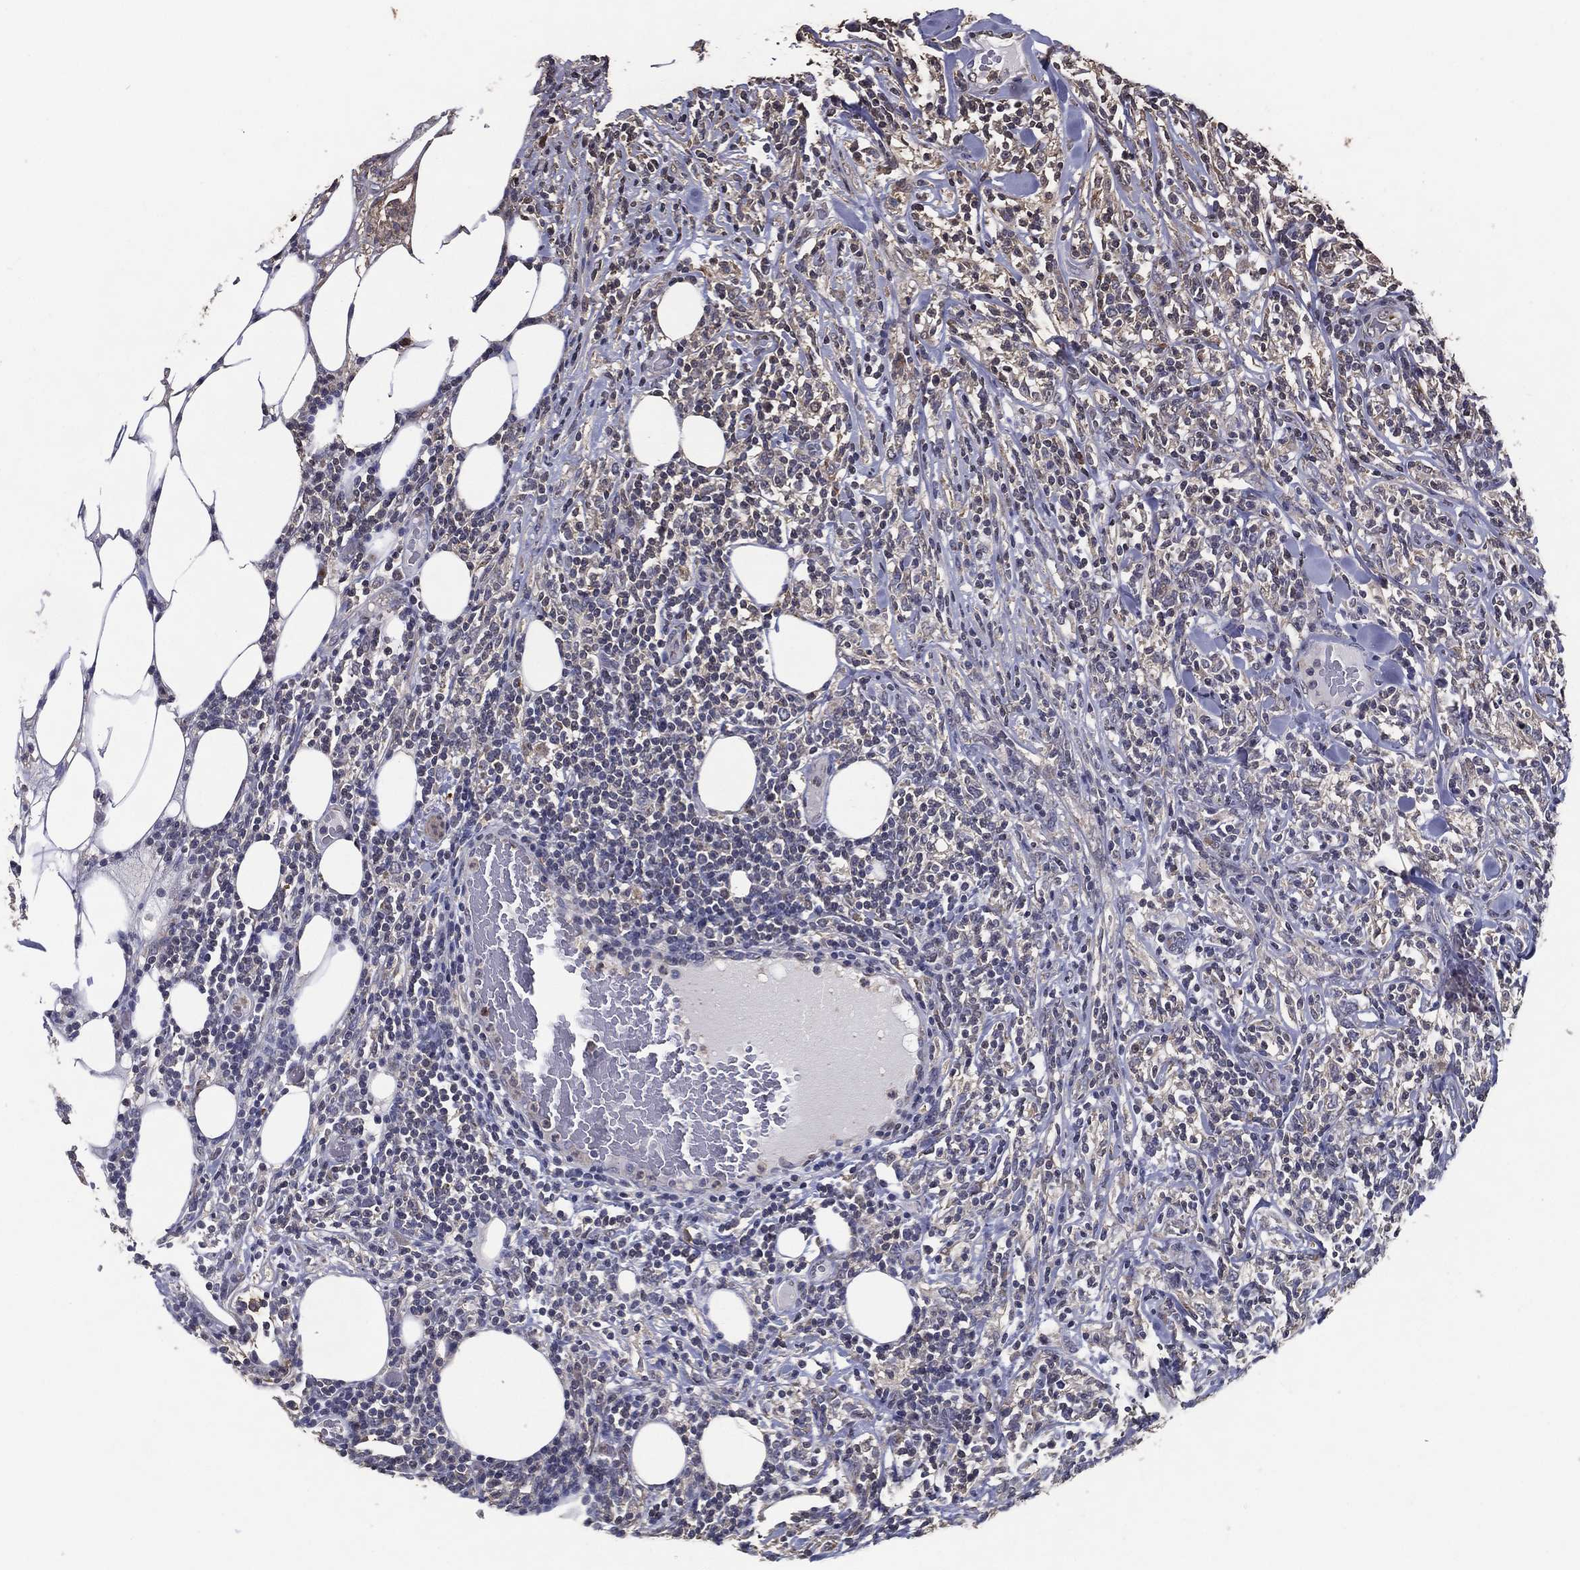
{"staining": {"intensity": "negative", "quantity": "none", "location": "none"}, "tissue": "lymphoma", "cell_type": "Tumor cells", "image_type": "cancer", "snomed": [{"axis": "morphology", "description": "Malignant lymphoma, non-Hodgkin's type, High grade"}, {"axis": "topography", "description": "Lymph node"}], "caption": "This is a histopathology image of immunohistochemistry (IHC) staining of high-grade malignant lymphoma, non-Hodgkin's type, which shows no expression in tumor cells.", "gene": "GPR183", "patient": {"sex": "female", "age": 84}}